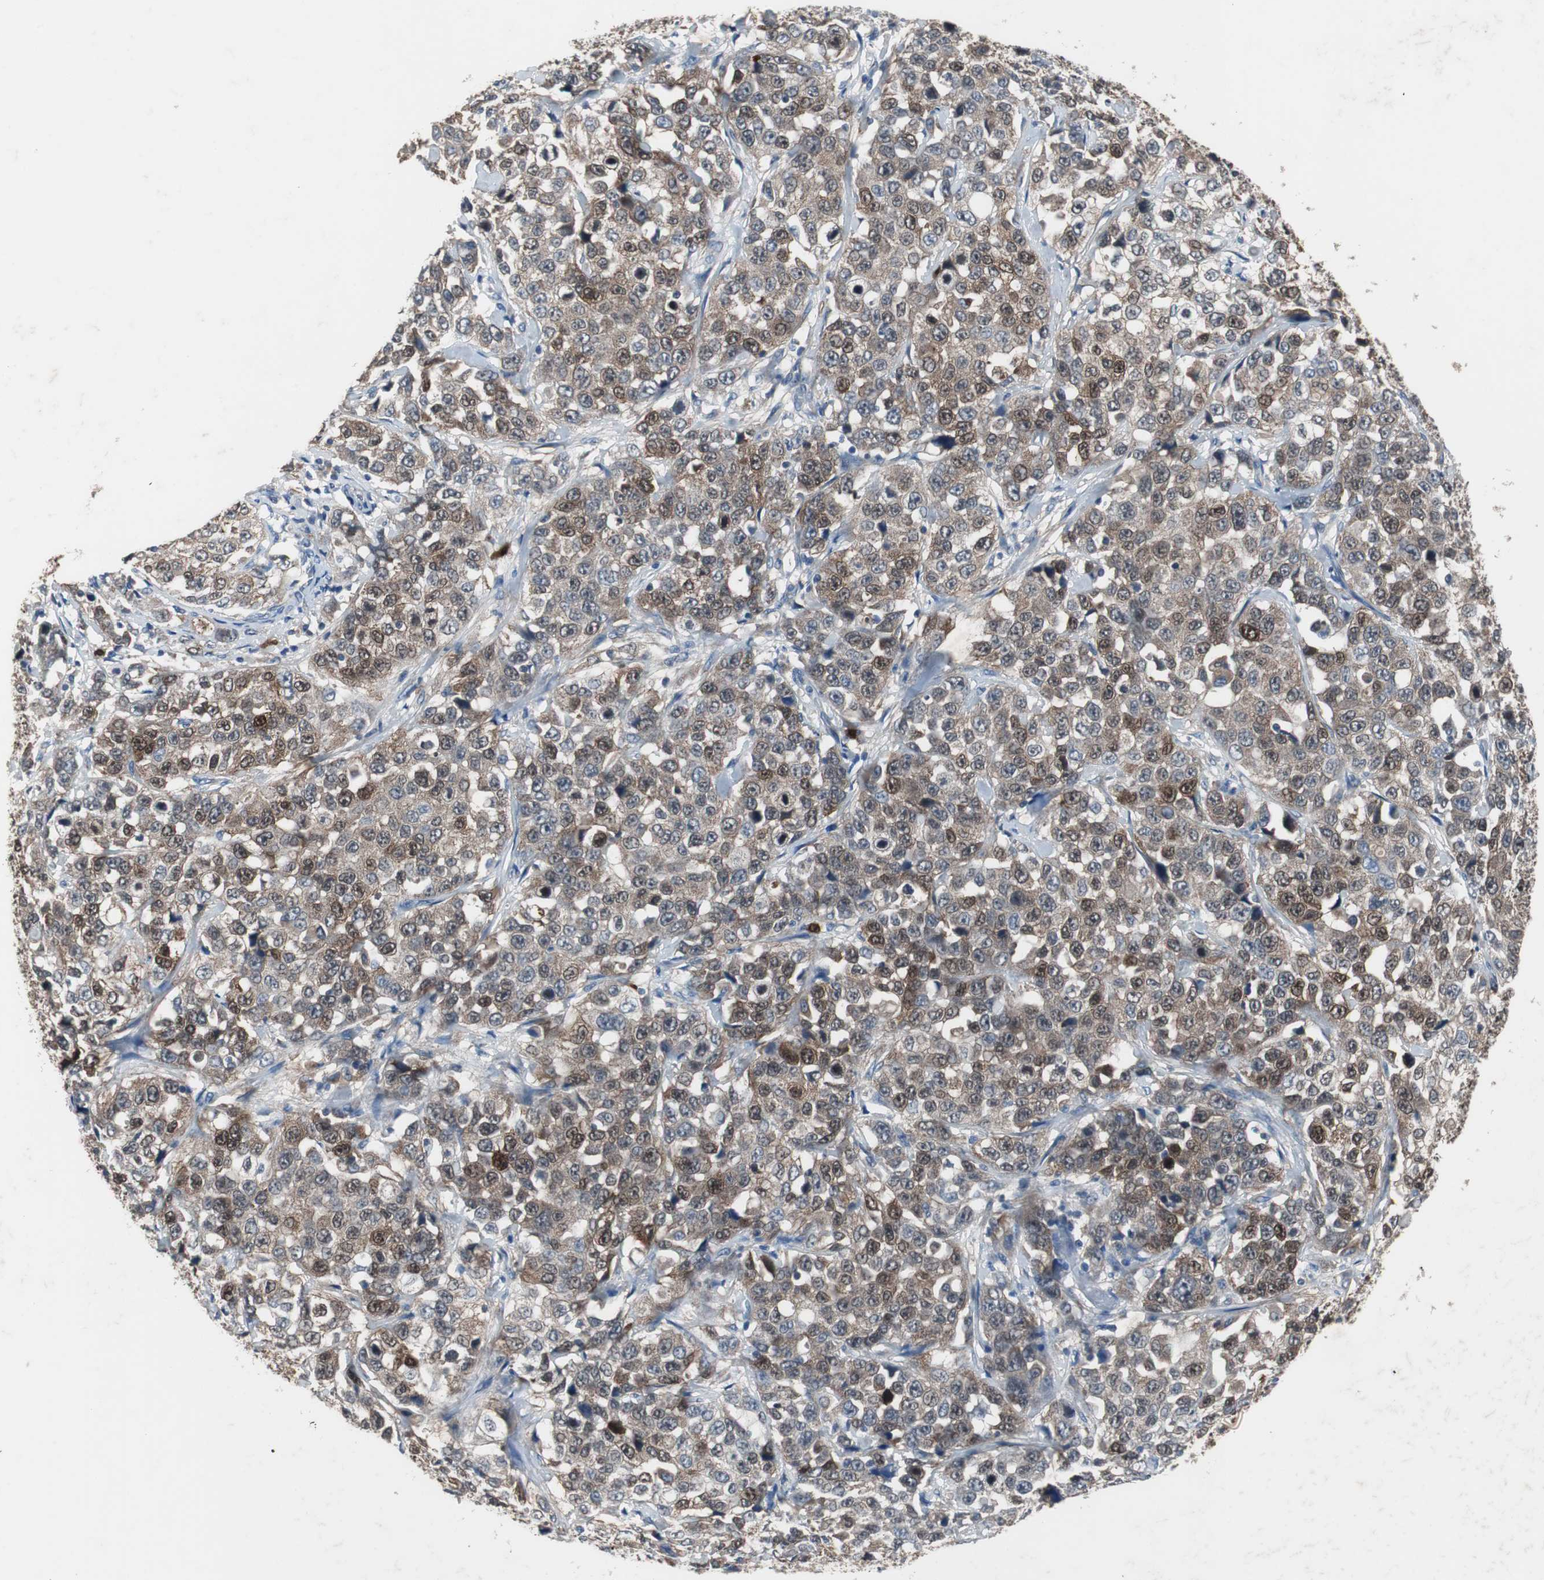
{"staining": {"intensity": "moderate", "quantity": ">75%", "location": "cytoplasmic/membranous,nuclear"}, "tissue": "stomach cancer", "cell_type": "Tumor cells", "image_type": "cancer", "snomed": [{"axis": "morphology", "description": "Normal tissue, NOS"}, {"axis": "morphology", "description": "Adenocarcinoma, NOS"}, {"axis": "topography", "description": "Stomach"}], "caption": "There is medium levels of moderate cytoplasmic/membranous and nuclear staining in tumor cells of stomach cancer (adenocarcinoma), as demonstrated by immunohistochemical staining (brown color).", "gene": "CALB2", "patient": {"sex": "male", "age": 48}}